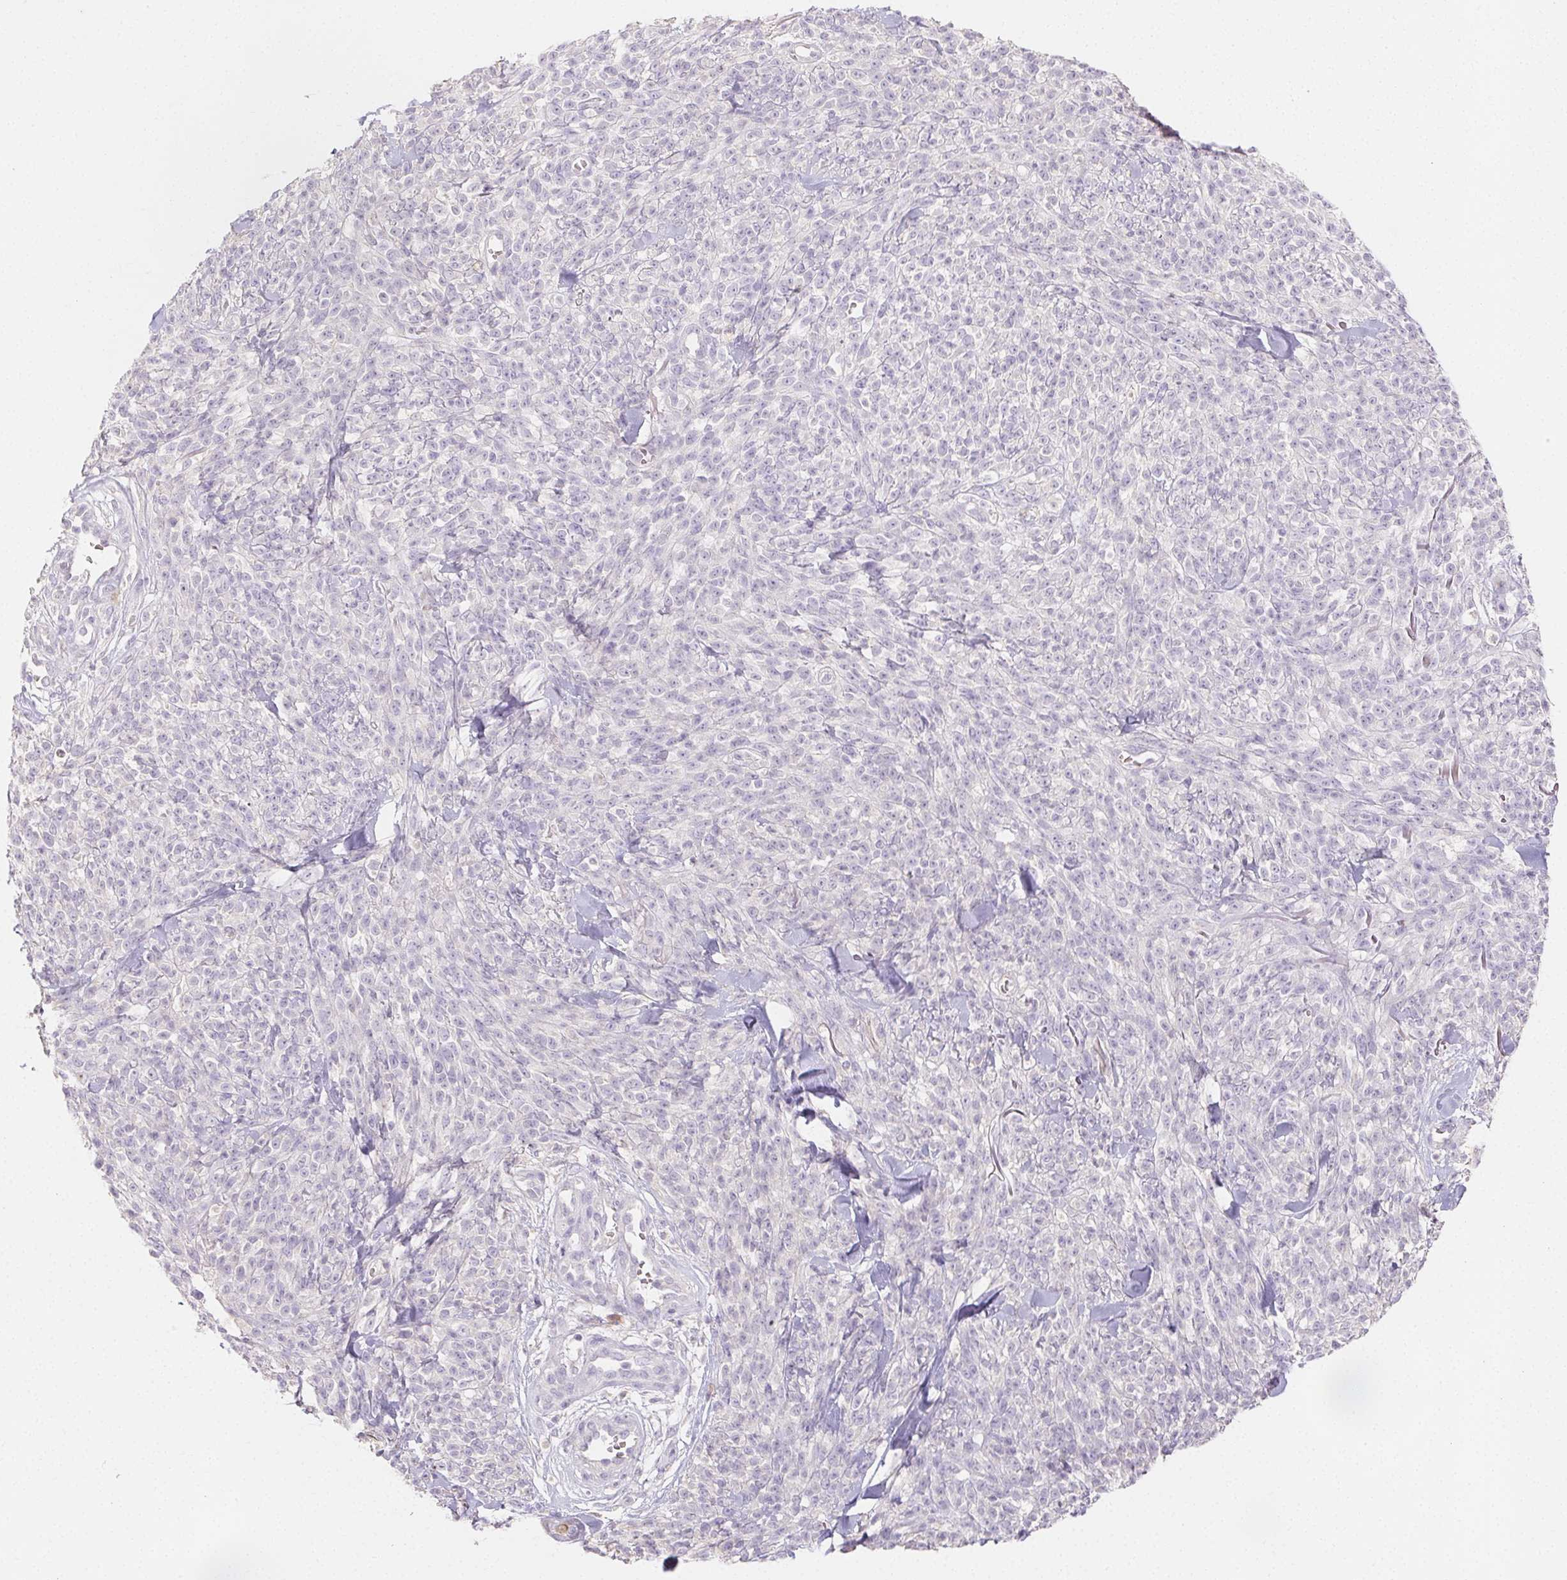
{"staining": {"intensity": "negative", "quantity": "none", "location": "none"}, "tissue": "melanoma", "cell_type": "Tumor cells", "image_type": "cancer", "snomed": [{"axis": "morphology", "description": "Malignant melanoma, NOS"}, {"axis": "topography", "description": "Skin"}, {"axis": "topography", "description": "Skin of trunk"}], "caption": "The histopathology image demonstrates no staining of tumor cells in malignant melanoma. (Brightfield microscopy of DAB immunohistochemistry (IHC) at high magnification).", "gene": "ACVR1B", "patient": {"sex": "male", "age": 74}}